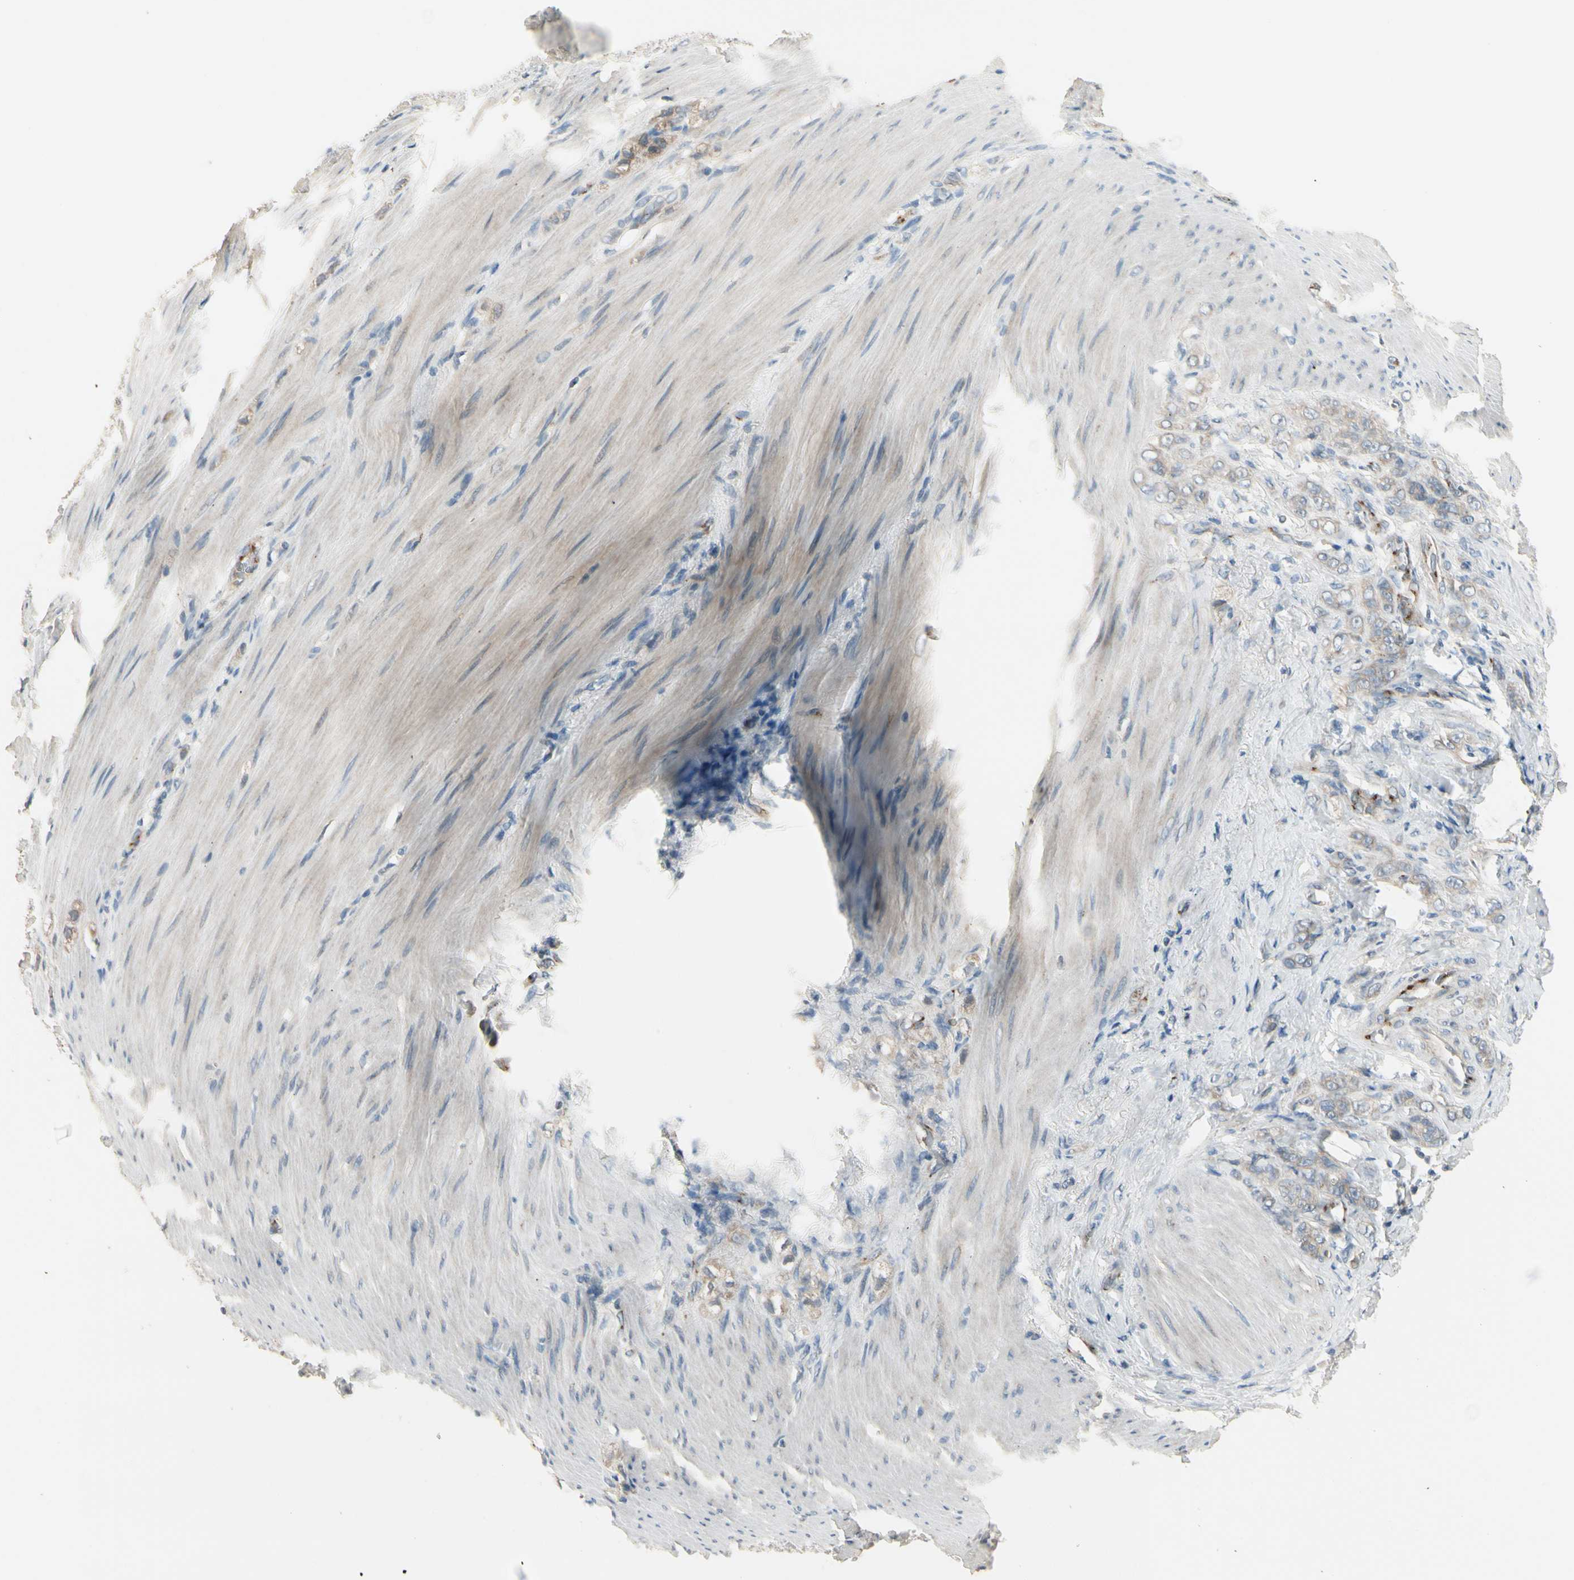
{"staining": {"intensity": "weak", "quantity": ">75%", "location": "cytoplasmic/membranous"}, "tissue": "stomach cancer", "cell_type": "Tumor cells", "image_type": "cancer", "snomed": [{"axis": "morphology", "description": "Adenocarcinoma, NOS"}, {"axis": "topography", "description": "Stomach"}], "caption": "A high-resolution image shows immunohistochemistry (IHC) staining of stomach adenocarcinoma, which demonstrates weak cytoplasmic/membranous expression in approximately >75% of tumor cells.", "gene": "MANSC1", "patient": {"sex": "male", "age": 82}}